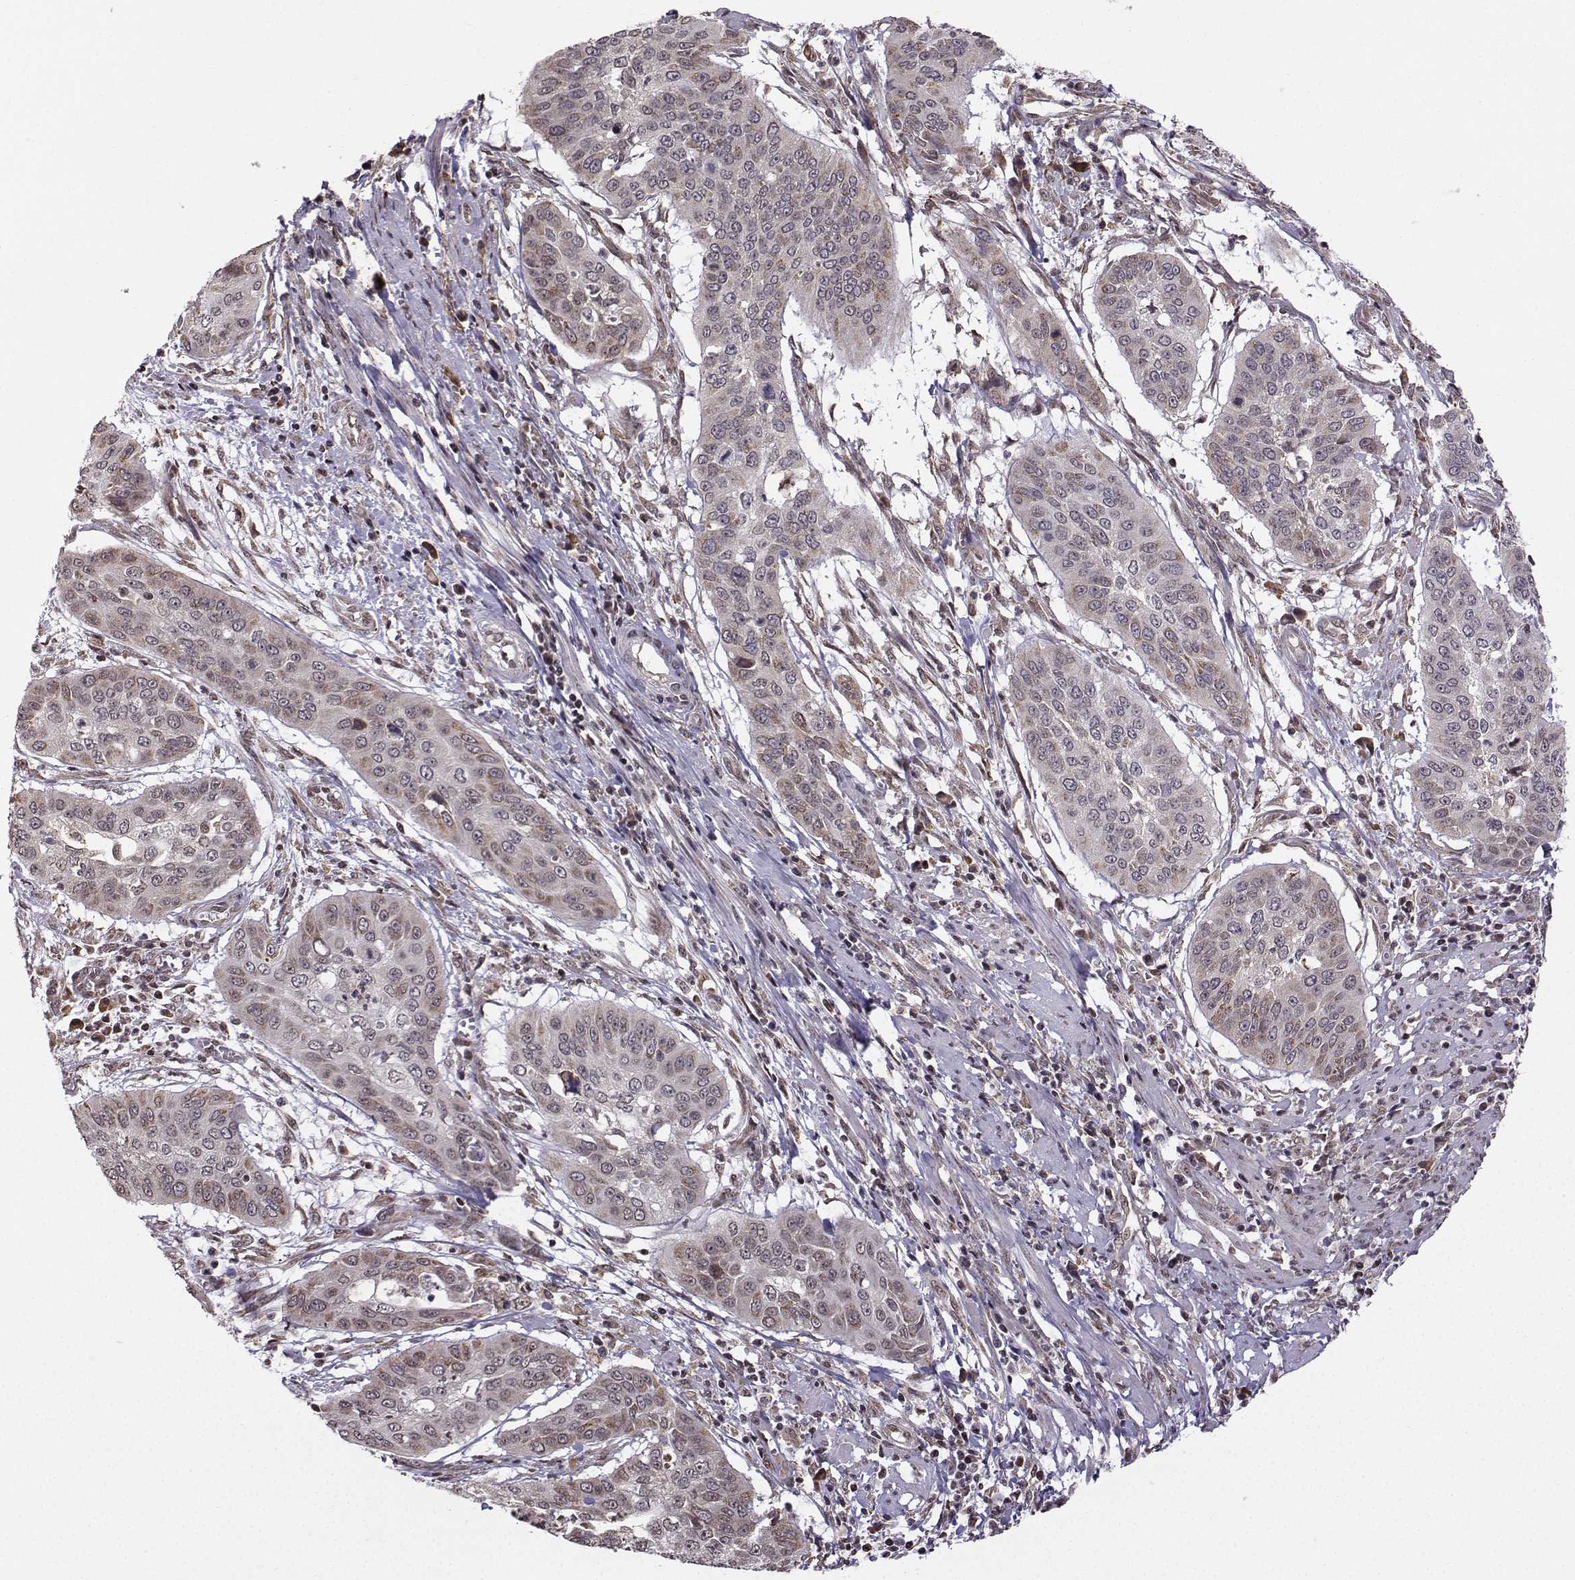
{"staining": {"intensity": "negative", "quantity": "none", "location": "none"}, "tissue": "cervical cancer", "cell_type": "Tumor cells", "image_type": "cancer", "snomed": [{"axis": "morphology", "description": "Squamous cell carcinoma, NOS"}, {"axis": "topography", "description": "Cervix"}], "caption": "High power microscopy photomicrograph of an immunohistochemistry micrograph of squamous cell carcinoma (cervical), revealing no significant positivity in tumor cells. The staining is performed using DAB brown chromogen with nuclei counter-stained in using hematoxylin.", "gene": "EZH1", "patient": {"sex": "female", "age": 39}}